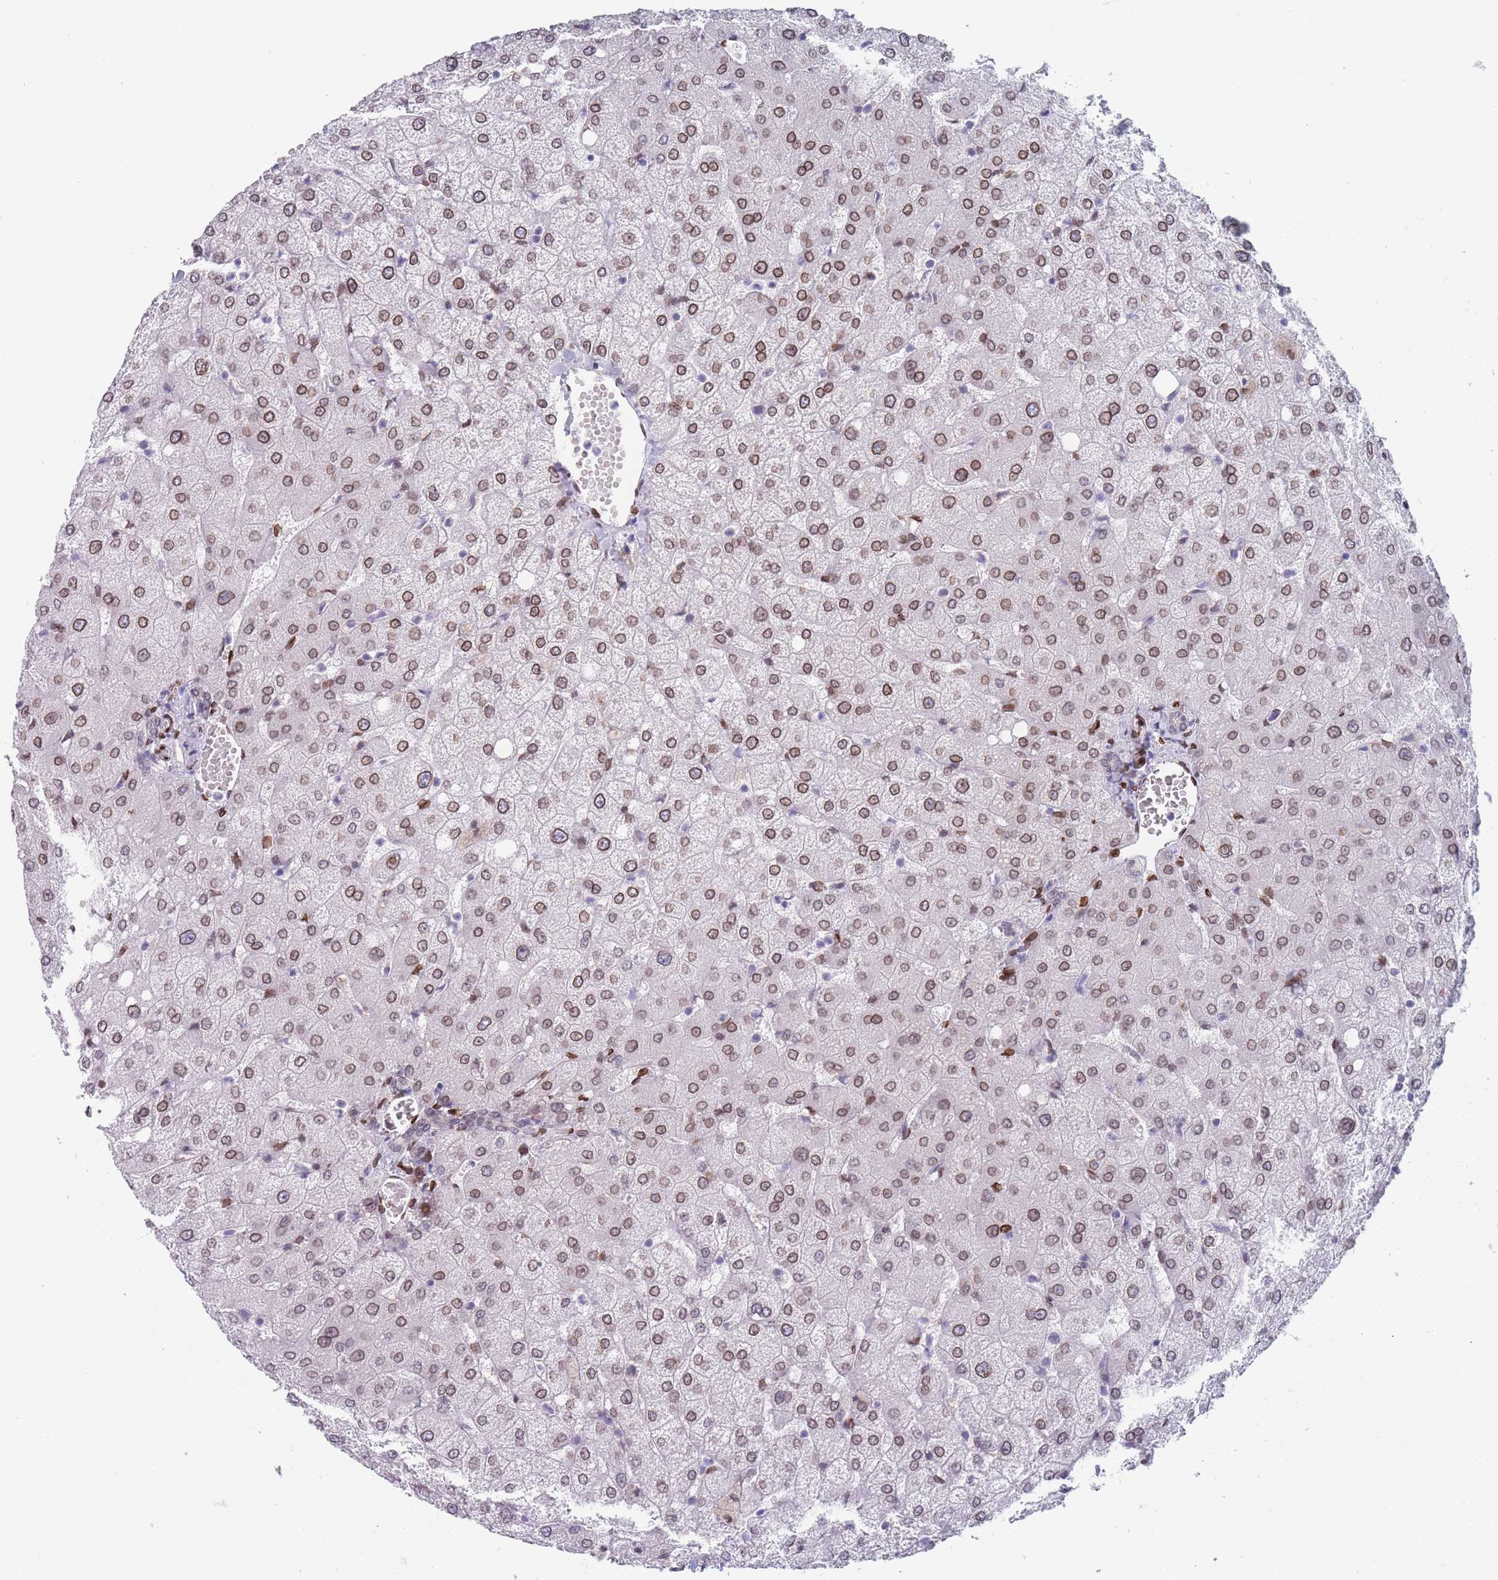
{"staining": {"intensity": "negative", "quantity": "none", "location": "none"}, "tissue": "liver", "cell_type": "Cholangiocytes", "image_type": "normal", "snomed": [{"axis": "morphology", "description": "Normal tissue, NOS"}, {"axis": "topography", "description": "Liver"}], "caption": "High magnification brightfield microscopy of benign liver stained with DAB (3,3'-diaminobenzidine) (brown) and counterstained with hematoxylin (blue): cholangiocytes show no significant staining. (DAB (3,3'-diaminobenzidine) immunohistochemistry (IHC) visualized using brightfield microscopy, high magnification).", "gene": "ZBTB1", "patient": {"sex": "female", "age": 54}}